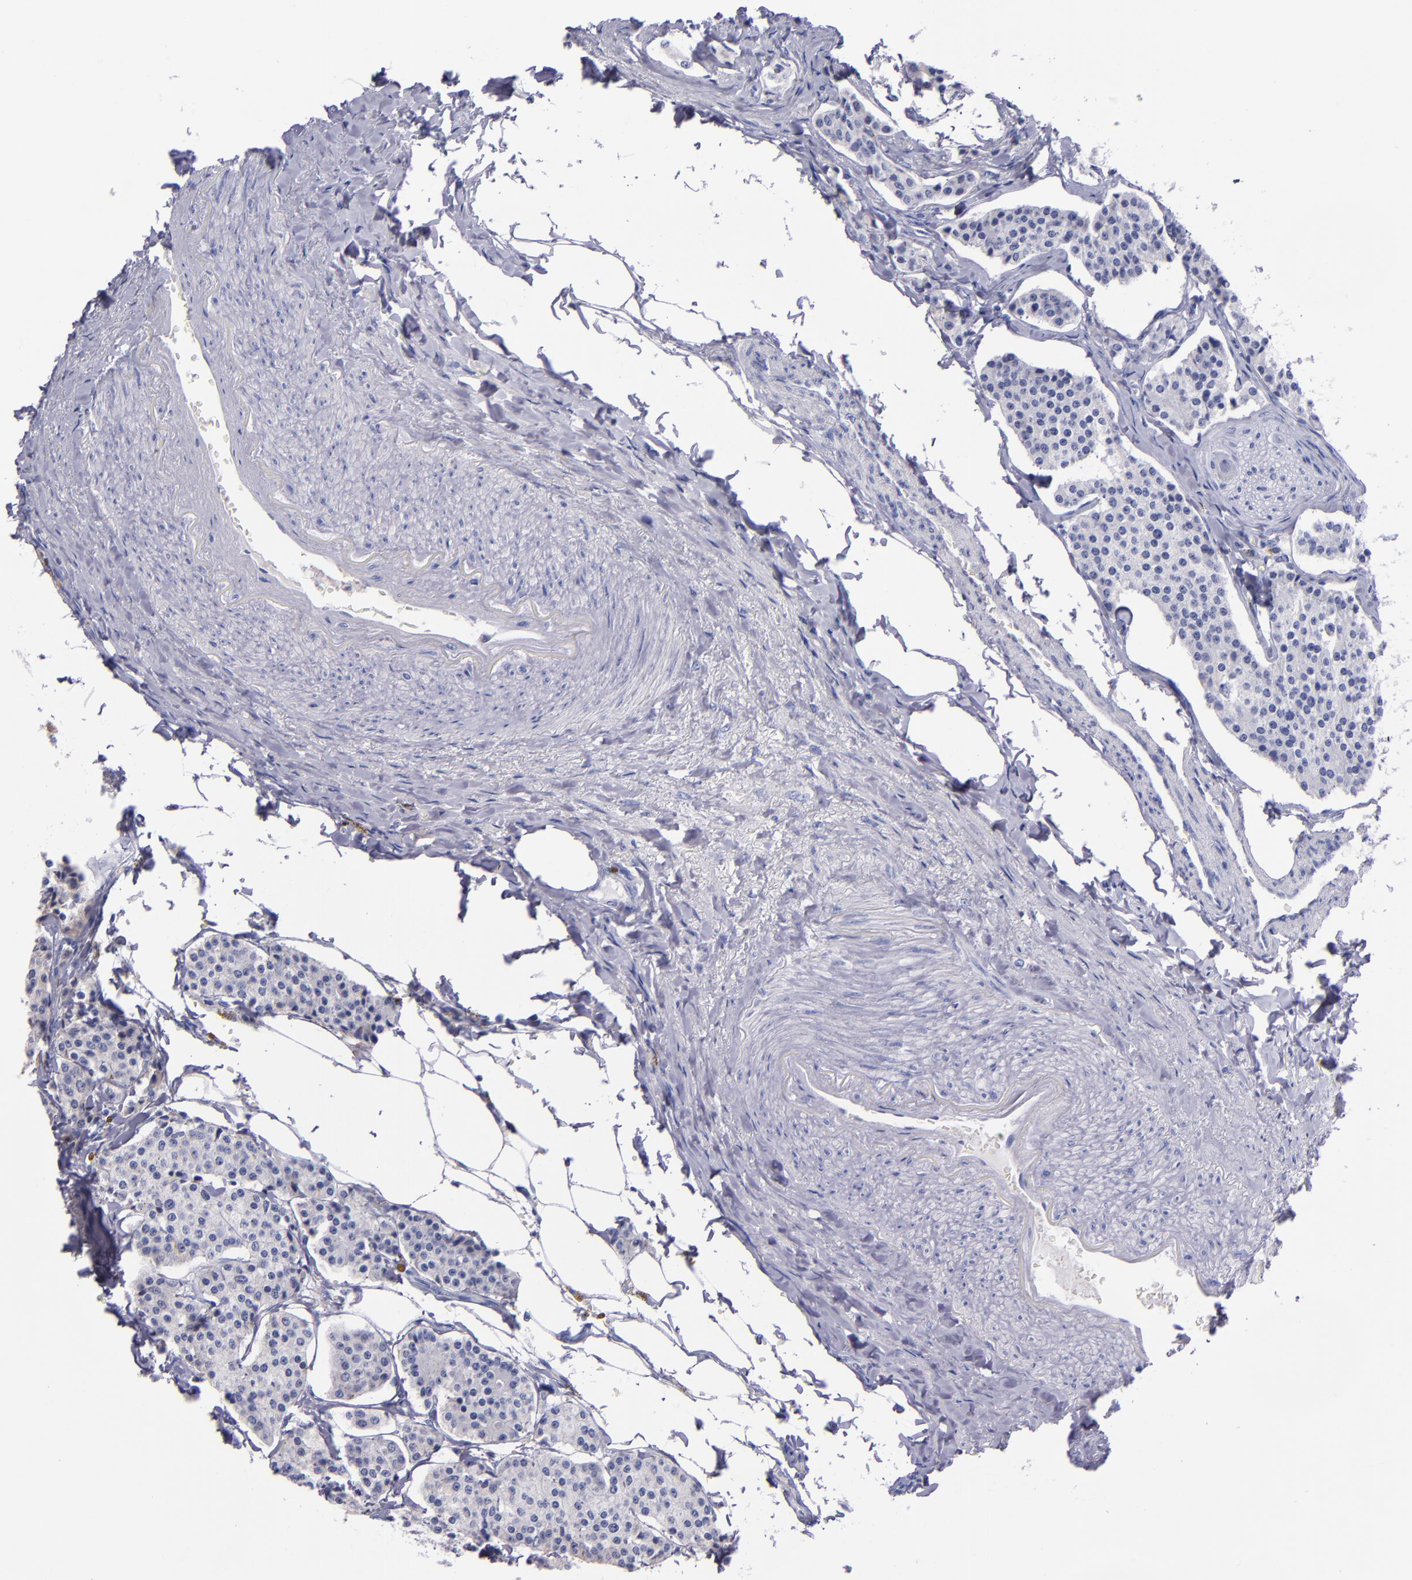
{"staining": {"intensity": "weak", "quantity": "<25%", "location": "cytoplasmic/membranous"}, "tissue": "carcinoid", "cell_type": "Tumor cells", "image_type": "cancer", "snomed": [{"axis": "morphology", "description": "Carcinoid, malignant, NOS"}, {"axis": "topography", "description": "Colon"}], "caption": "Immunohistochemistry (IHC) image of neoplastic tissue: human carcinoid stained with DAB (3,3'-diaminobenzidine) reveals no significant protein expression in tumor cells. (DAB immunohistochemistry (IHC) with hematoxylin counter stain).", "gene": "RAB41", "patient": {"sex": "female", "age": 61}}